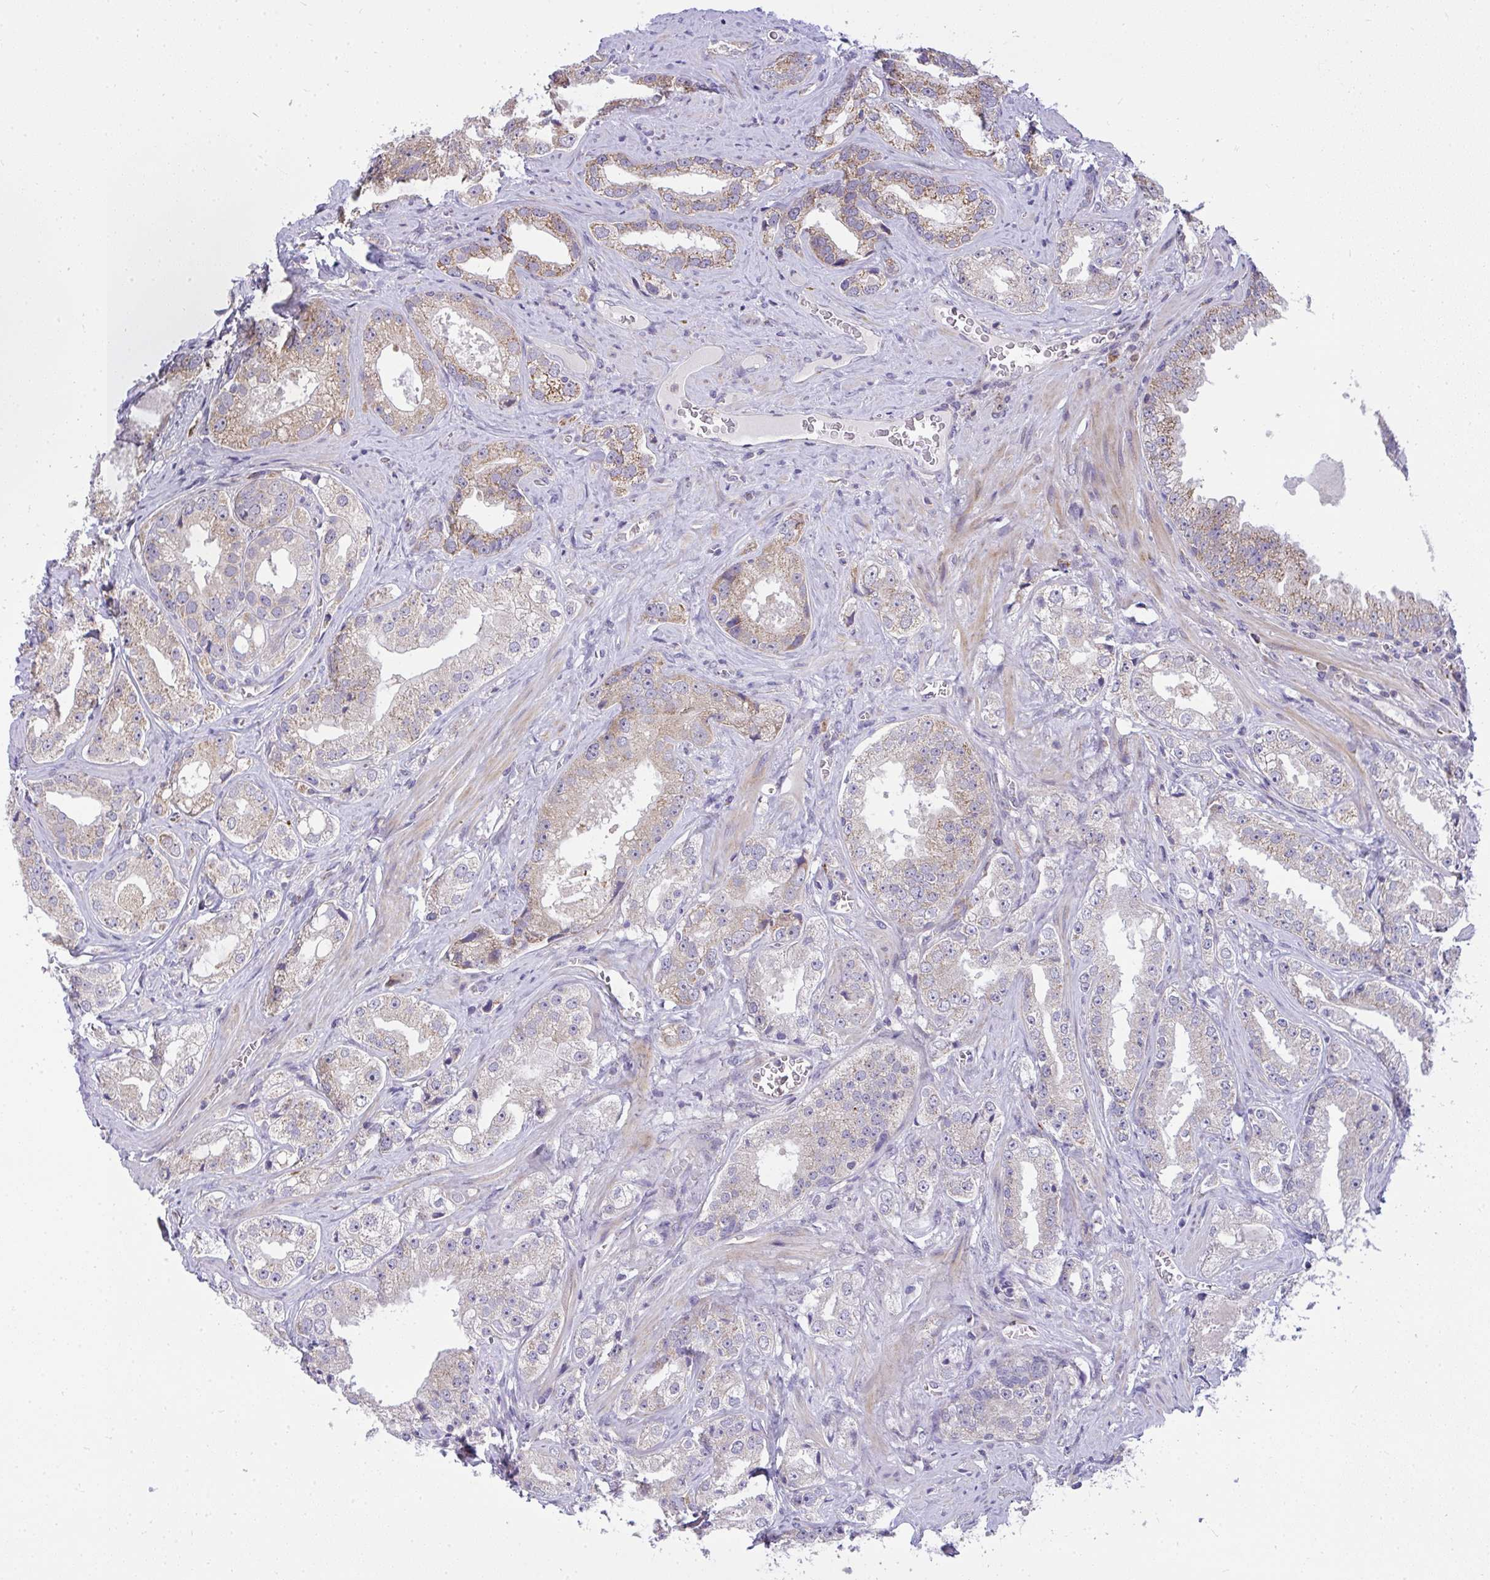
{"staining": {"intensity": "moderate", "quantity": "<25%", "location": "cytoplasmic/membranous"}, "tissue": "prostate cancer", "cell_type": "Tumor cells", "image_type": "cancer", "snomed": [{"axis": "morphology", "description": "Adenocarcinoma, High grade"}, {"axis": "topography", "description": "Prostate"}], "caption": "Prostate cancer (adenocarcinoma (high-grade)) tissue displays moderate cytoplasmic/membranous positivity in approximately <25% of tumor cells", "gene": "SRRM4", "patient": {"sex": "male", "age": 67}}